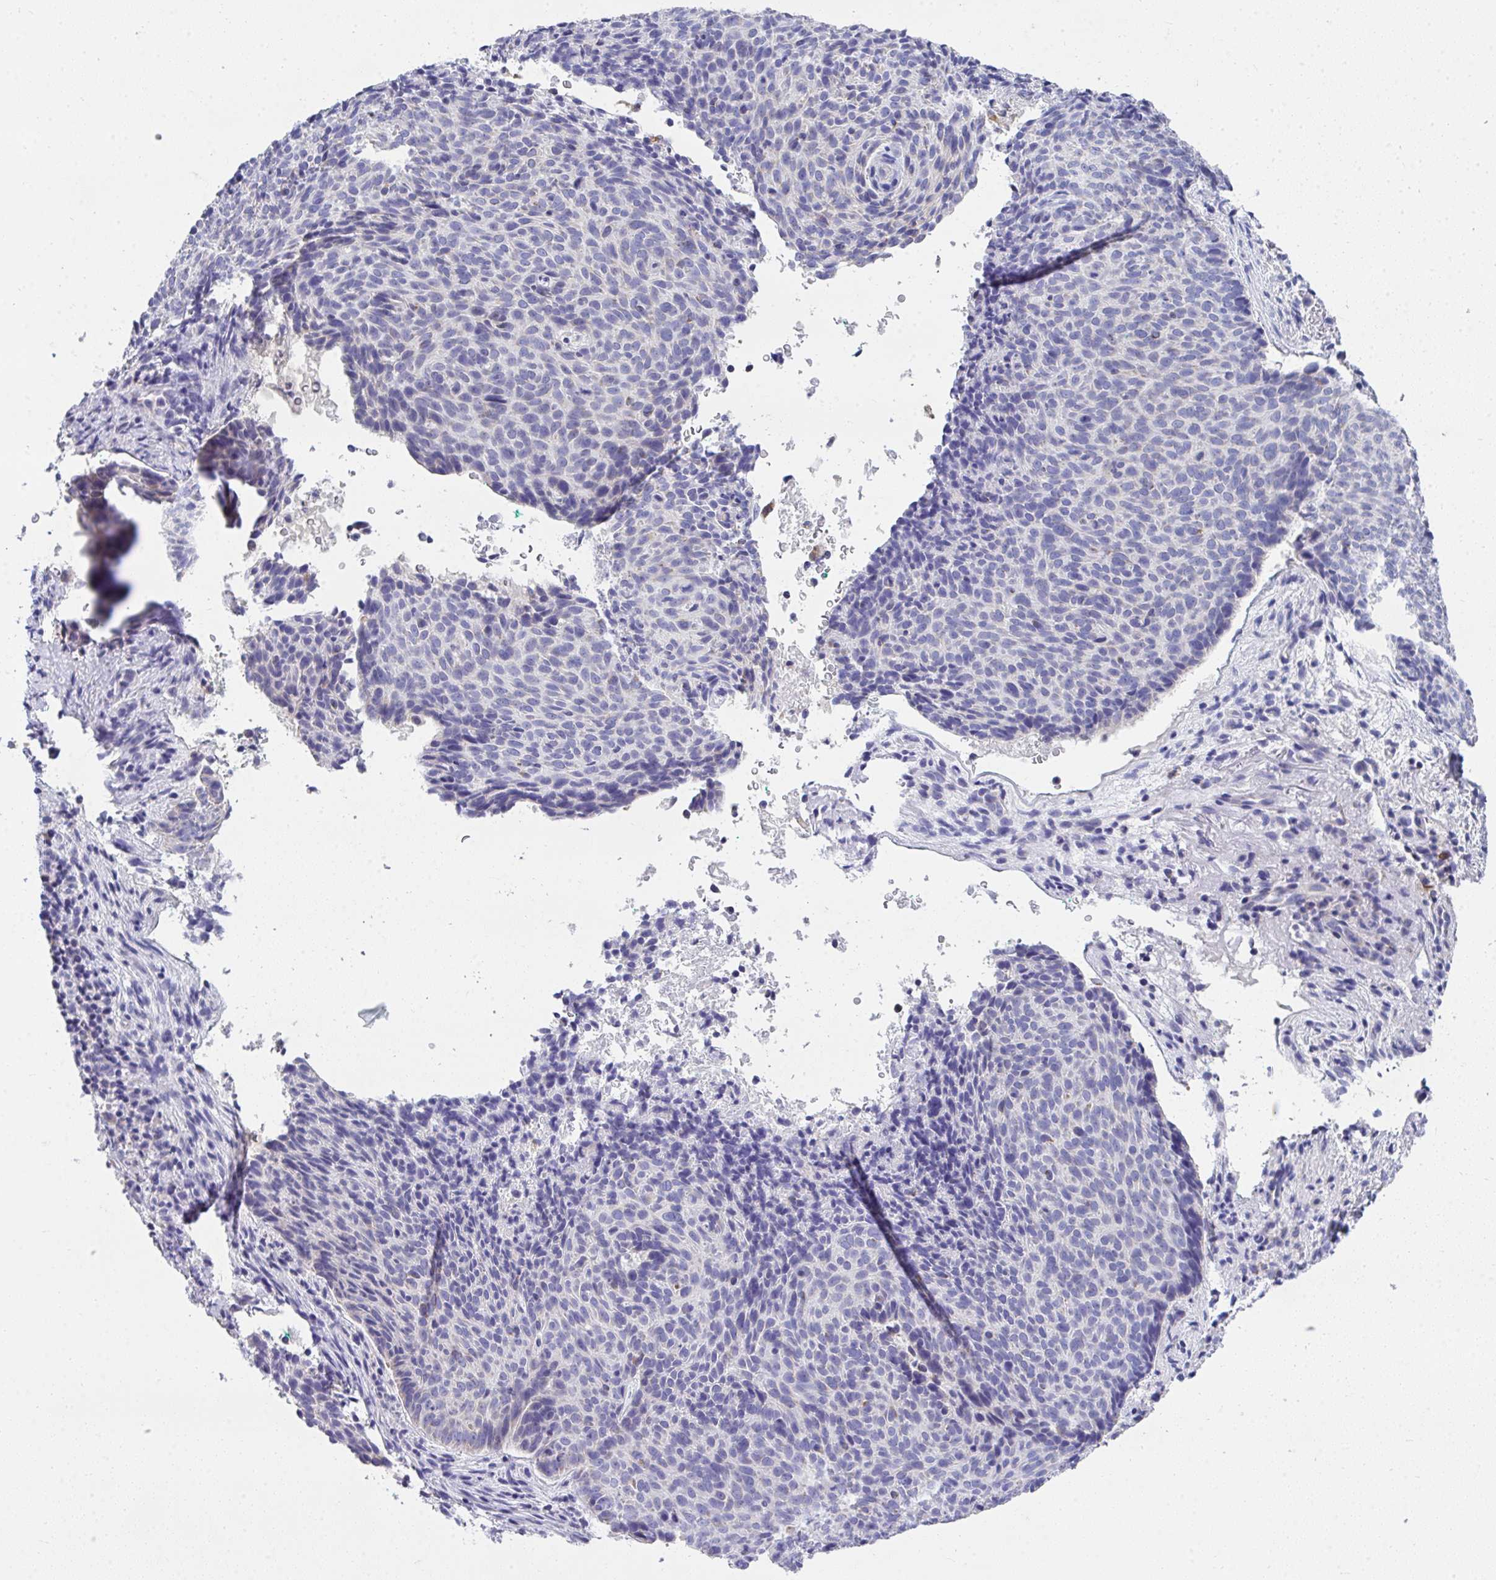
{"staining": {"intensity": "negative", "quantity": "none", "location": "none"}, "tissue": "skin cancer", "cell_type": "Tumor cells", "image_type": "cancer", "snomed": [{"axis": "morphology", "description": "Basal cell carcinoma"}, {"axis": "topography", "description": "Skin"}, {"axis": "topography", "description": "Skin of head"}], "caption": "Immunohistochemical staining of human basal cell carcinoma (skin) demonstrates no significant expression in tumor cells.", "gene": "COA5", "patient": {"sex": "female", "age": 92}}